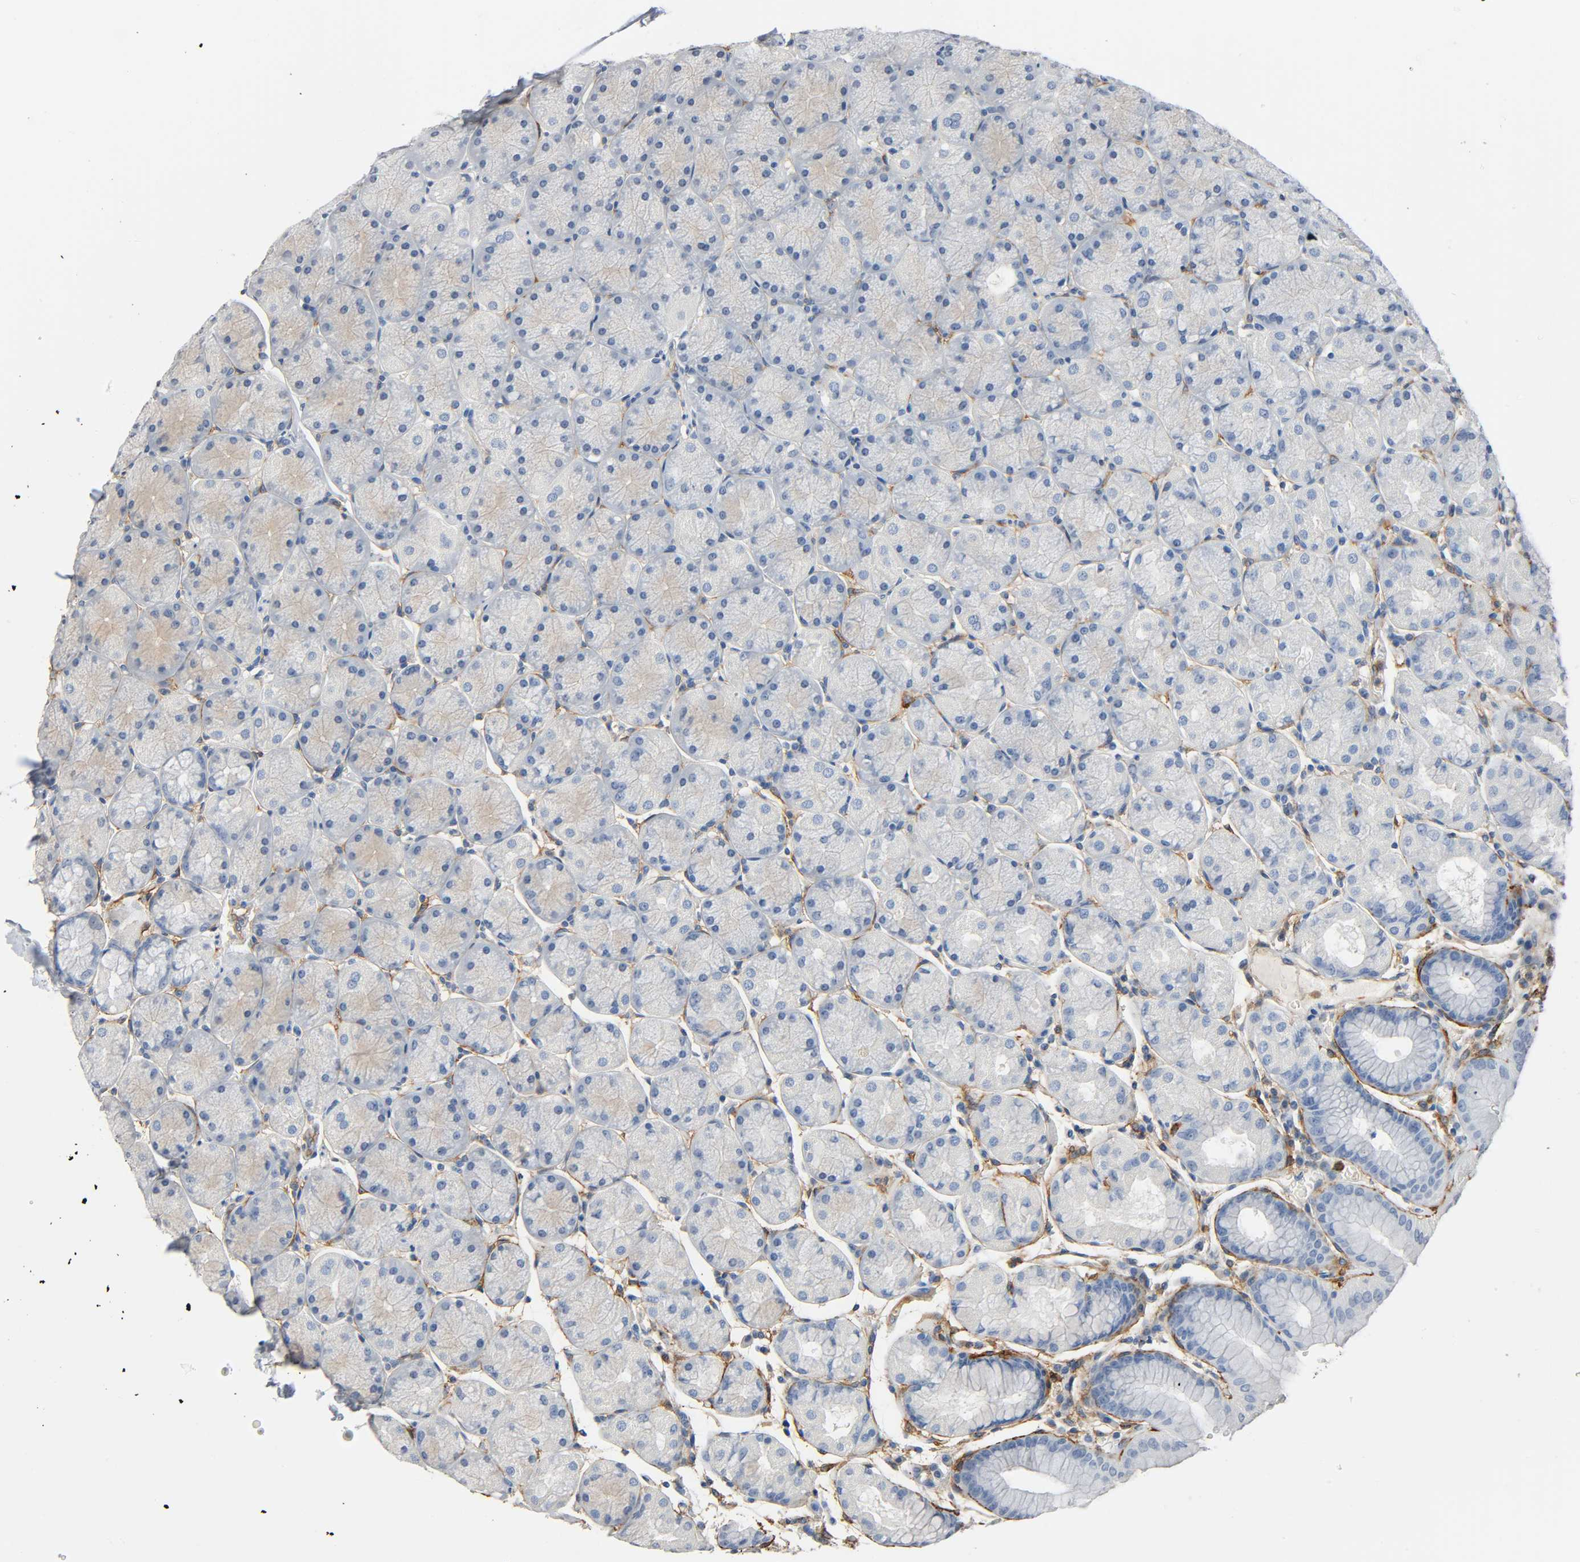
{"staining": {"intensity": "negative", "quantity": "none", "location": "none"}, "tissue": "stomach", "cell_type": "Glandular cells", "image_type": "normal", "snomed": [{"axis": "morphology", "description": "Normal tissue, NOS"}, {"axis": "topography", "description": "Stomach, upper"}, {"axis": "topography", "description": "Stomach"}], "caption": "Stomach was stained to show a protein in brown. There is no significant expression in glandular cells. (Immunohistochemistry, brightfield microscopy, high magnification).", "gene": "ANPEP", "patient": {"sex": "male", "age": 76}}